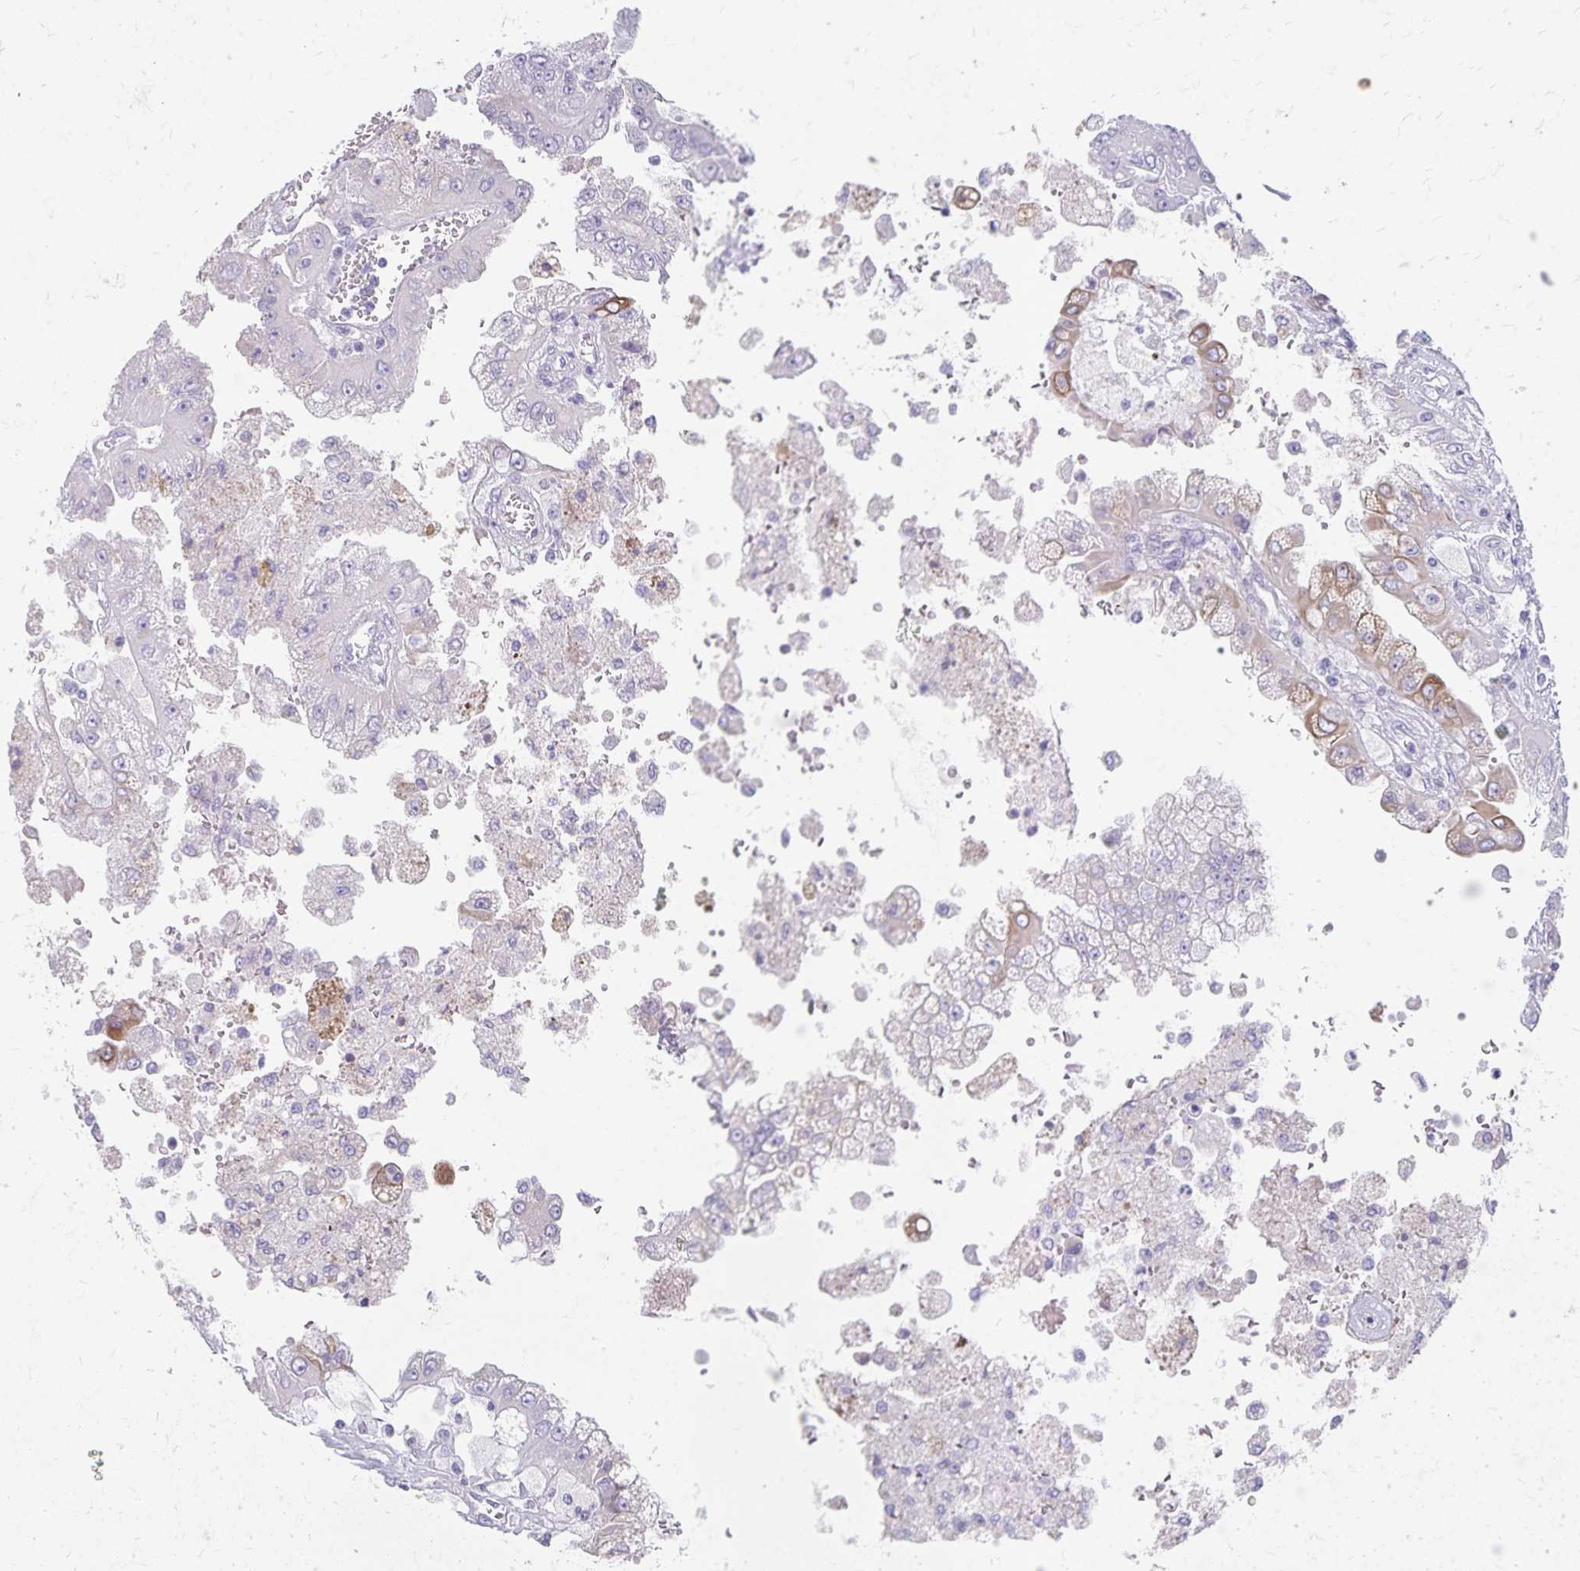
{"staining": {"intensity": "weak", "quantity": "<25%", "location": "cytoplasmic/membranous"}, "tissue": "renal cancer", "cell_type": "Tumor cells", "image_type": "cancer", "snomed": [{"axis": "morphology", "description": "Adenocarcinoma, NOS"}, {"axis": "topography", "description": "Kidney"}], "caption": "This is a image of immunohistochemistry (IHC) staining of renal adenocarcinoma, which shows no positivity in tumor cells.", "gene": "GPBAR1", "patient": {"sex": "male", "age": 58}}